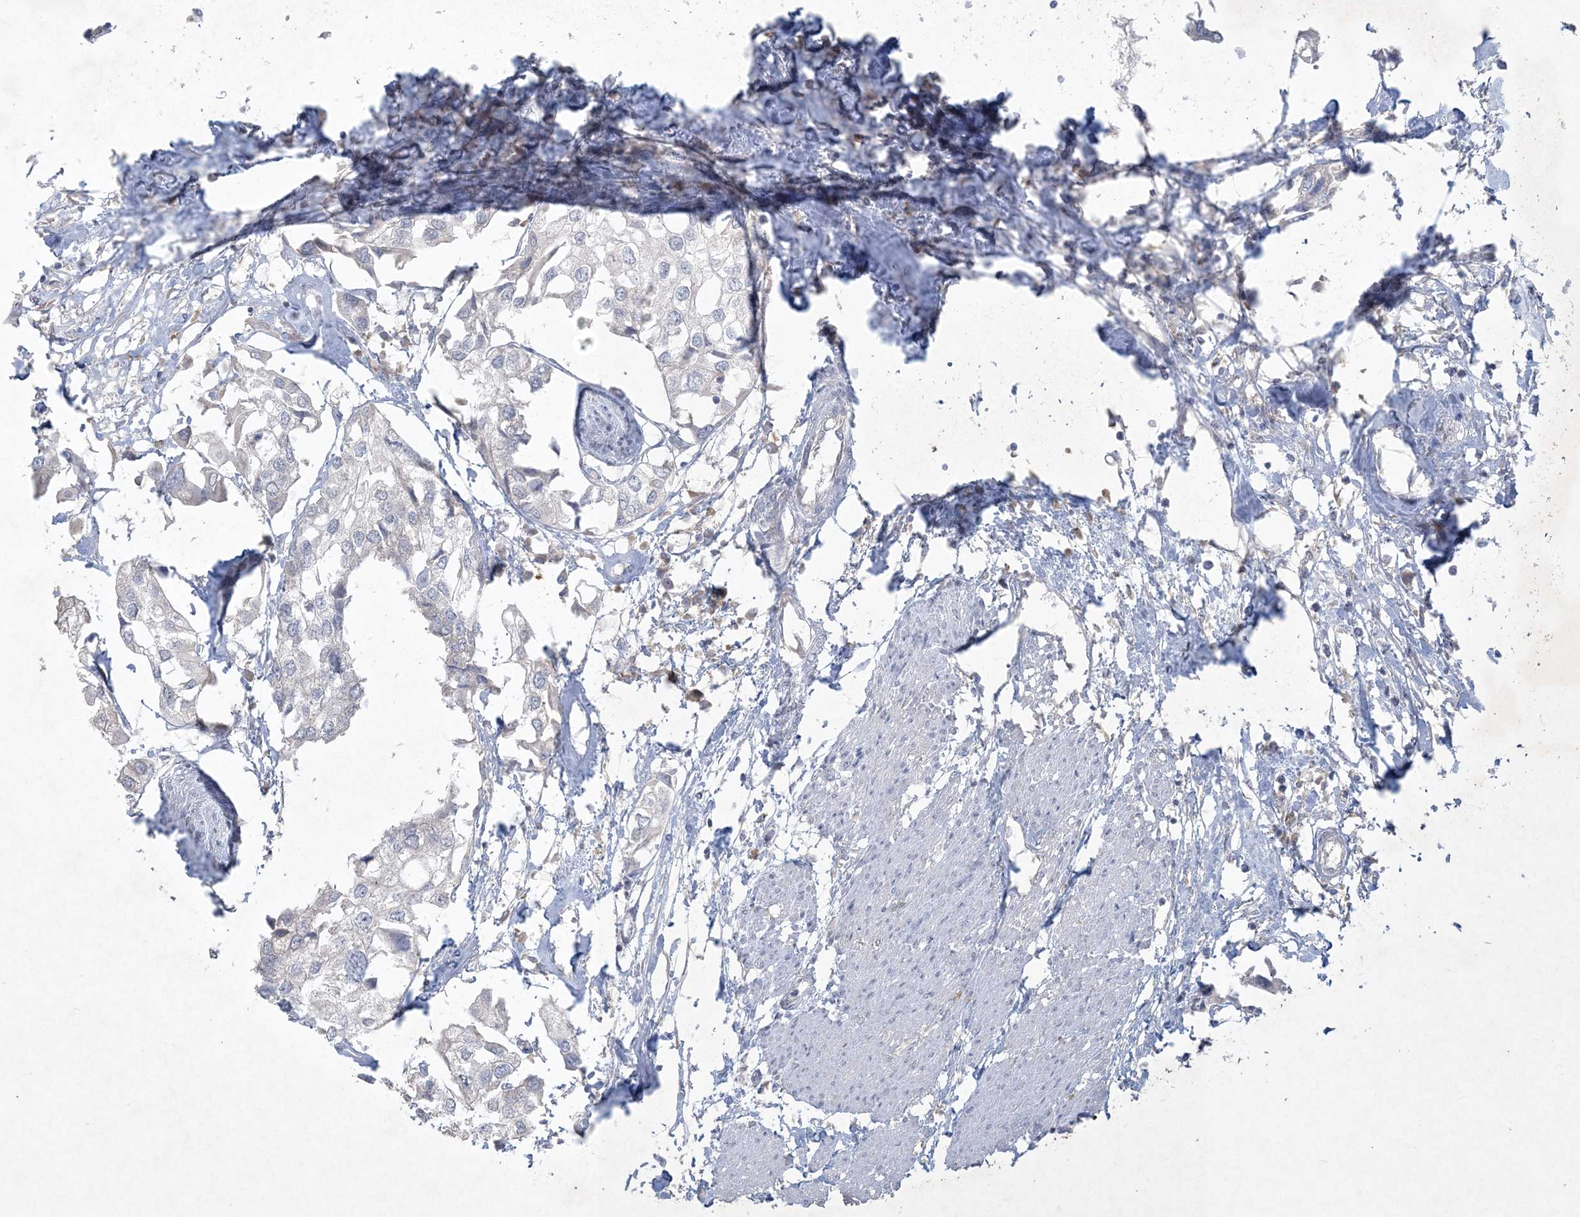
{"staining": {"intensity": "negative", "quantity": "none", "location": "none"}, "tissue": "urothelial cancer", "cell_type": "Tumor cells", "image_type": "cancer", "snomed": [{"axis": "morphology", "description": "Urothelial carcinoma, High grade"}, {"axis": "topography", "description": "Urinary bladder"}], "caption": "IHC image of neoplastic tissue: human urothelial cancer stained with DAB (3,3'-diaminobenzidine) shows no significant protein staining in tumor cells.", "gene": "NRBP2", "patient": {"sex": "male", "age": 64}}